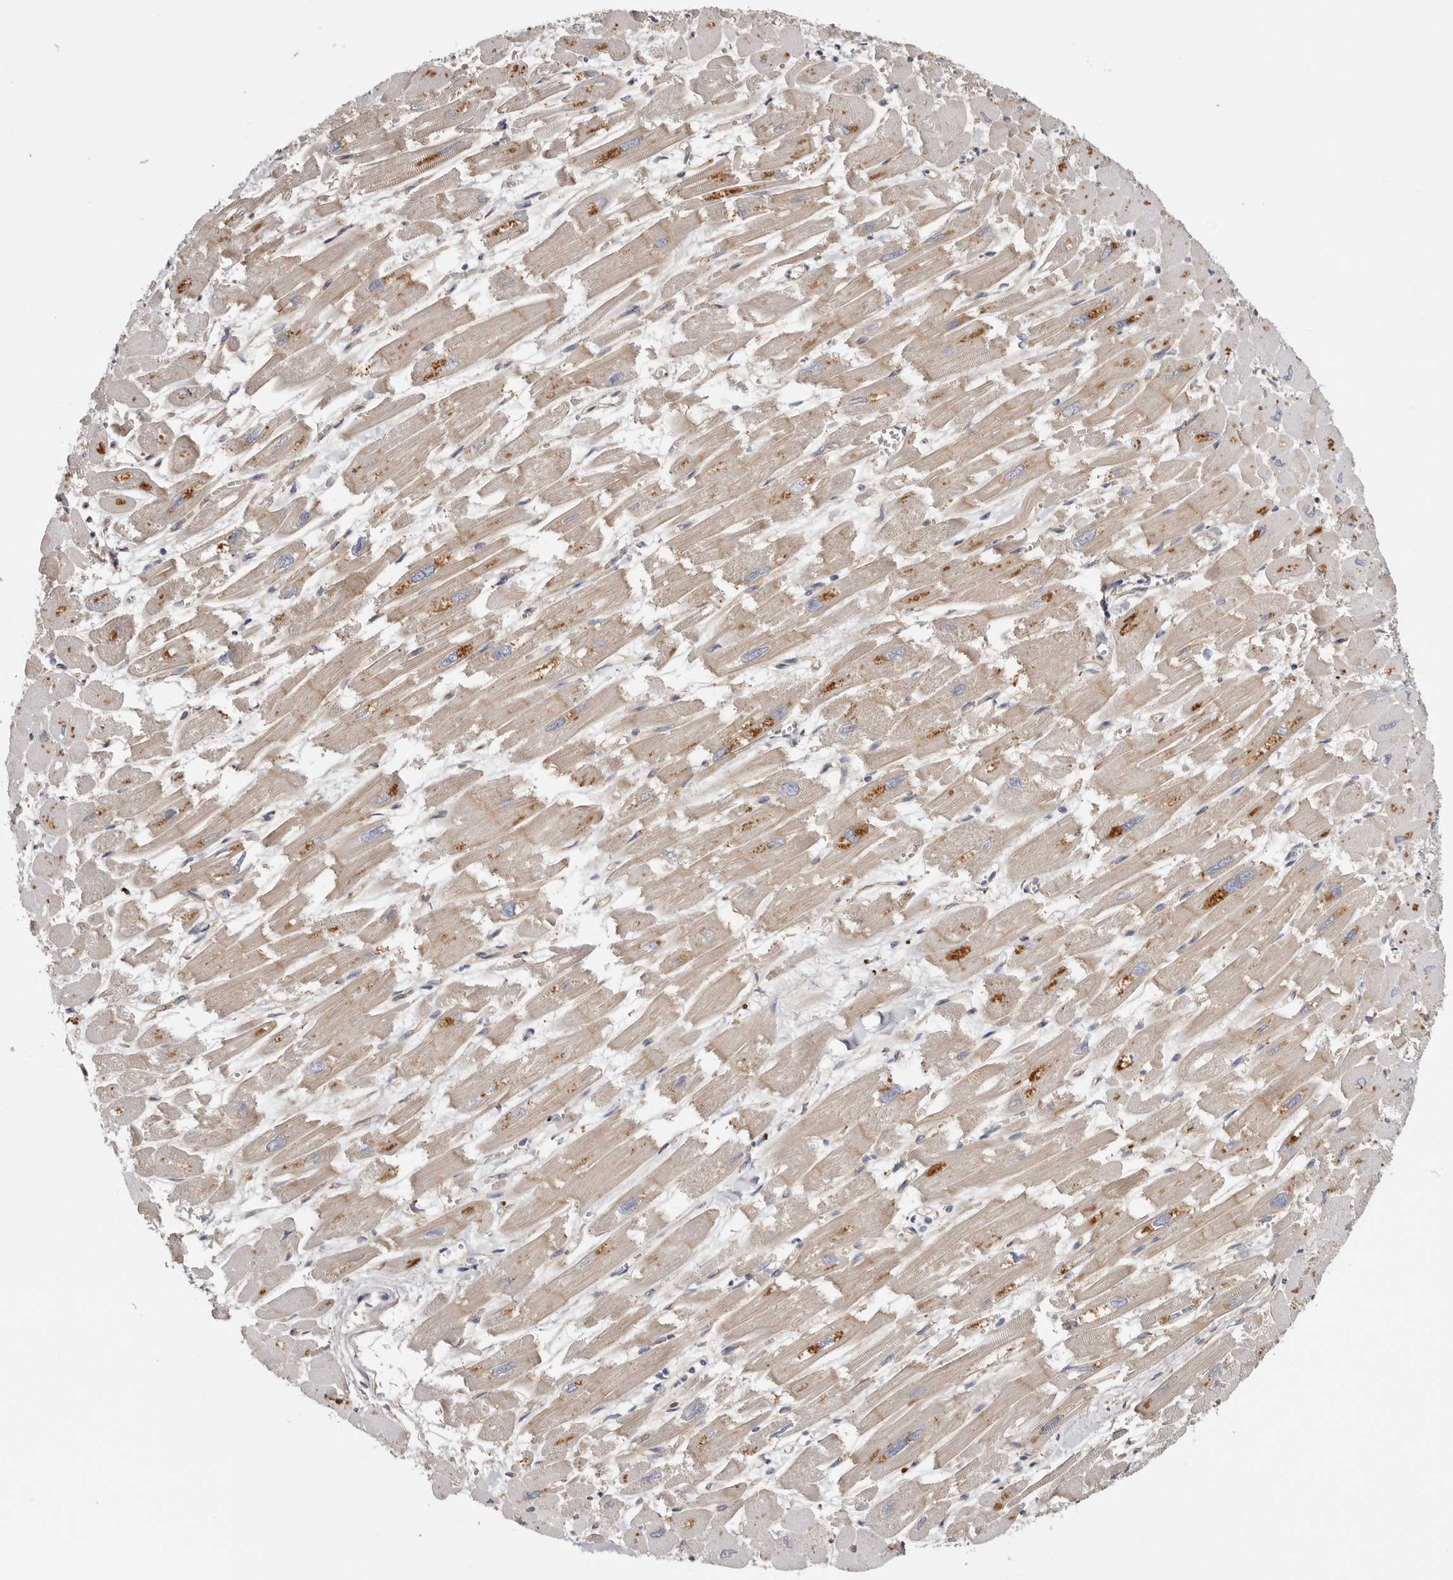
{"staining": {"intensity": "moderate", "quantity": "25%-75%", "location": "cytoplasmic/membranous"}, "tissue": "heart muscle", "cell_type": "Cardiomyocytes", "image_type": "normal", "snomed": [{"axis": "morphology", "description": "Normal tissue, NOS"}, {"axis": "topography", "description": "Heart"}], "caption": "Immunohistochemical staining of normal human heart muscle demonstrates 25%-75% levels of moderate cytoplasmic/membranous protein positivity in about 25%-75% of cardiomyocytes. (Stains: DAB (3,3'-diaminobenzidine) in brown, nuclei in blue, Microscopy: brightfield microscopy at high magnification).", "gene": "INKA2", "patient": {"sex": "male", "age": 54}}